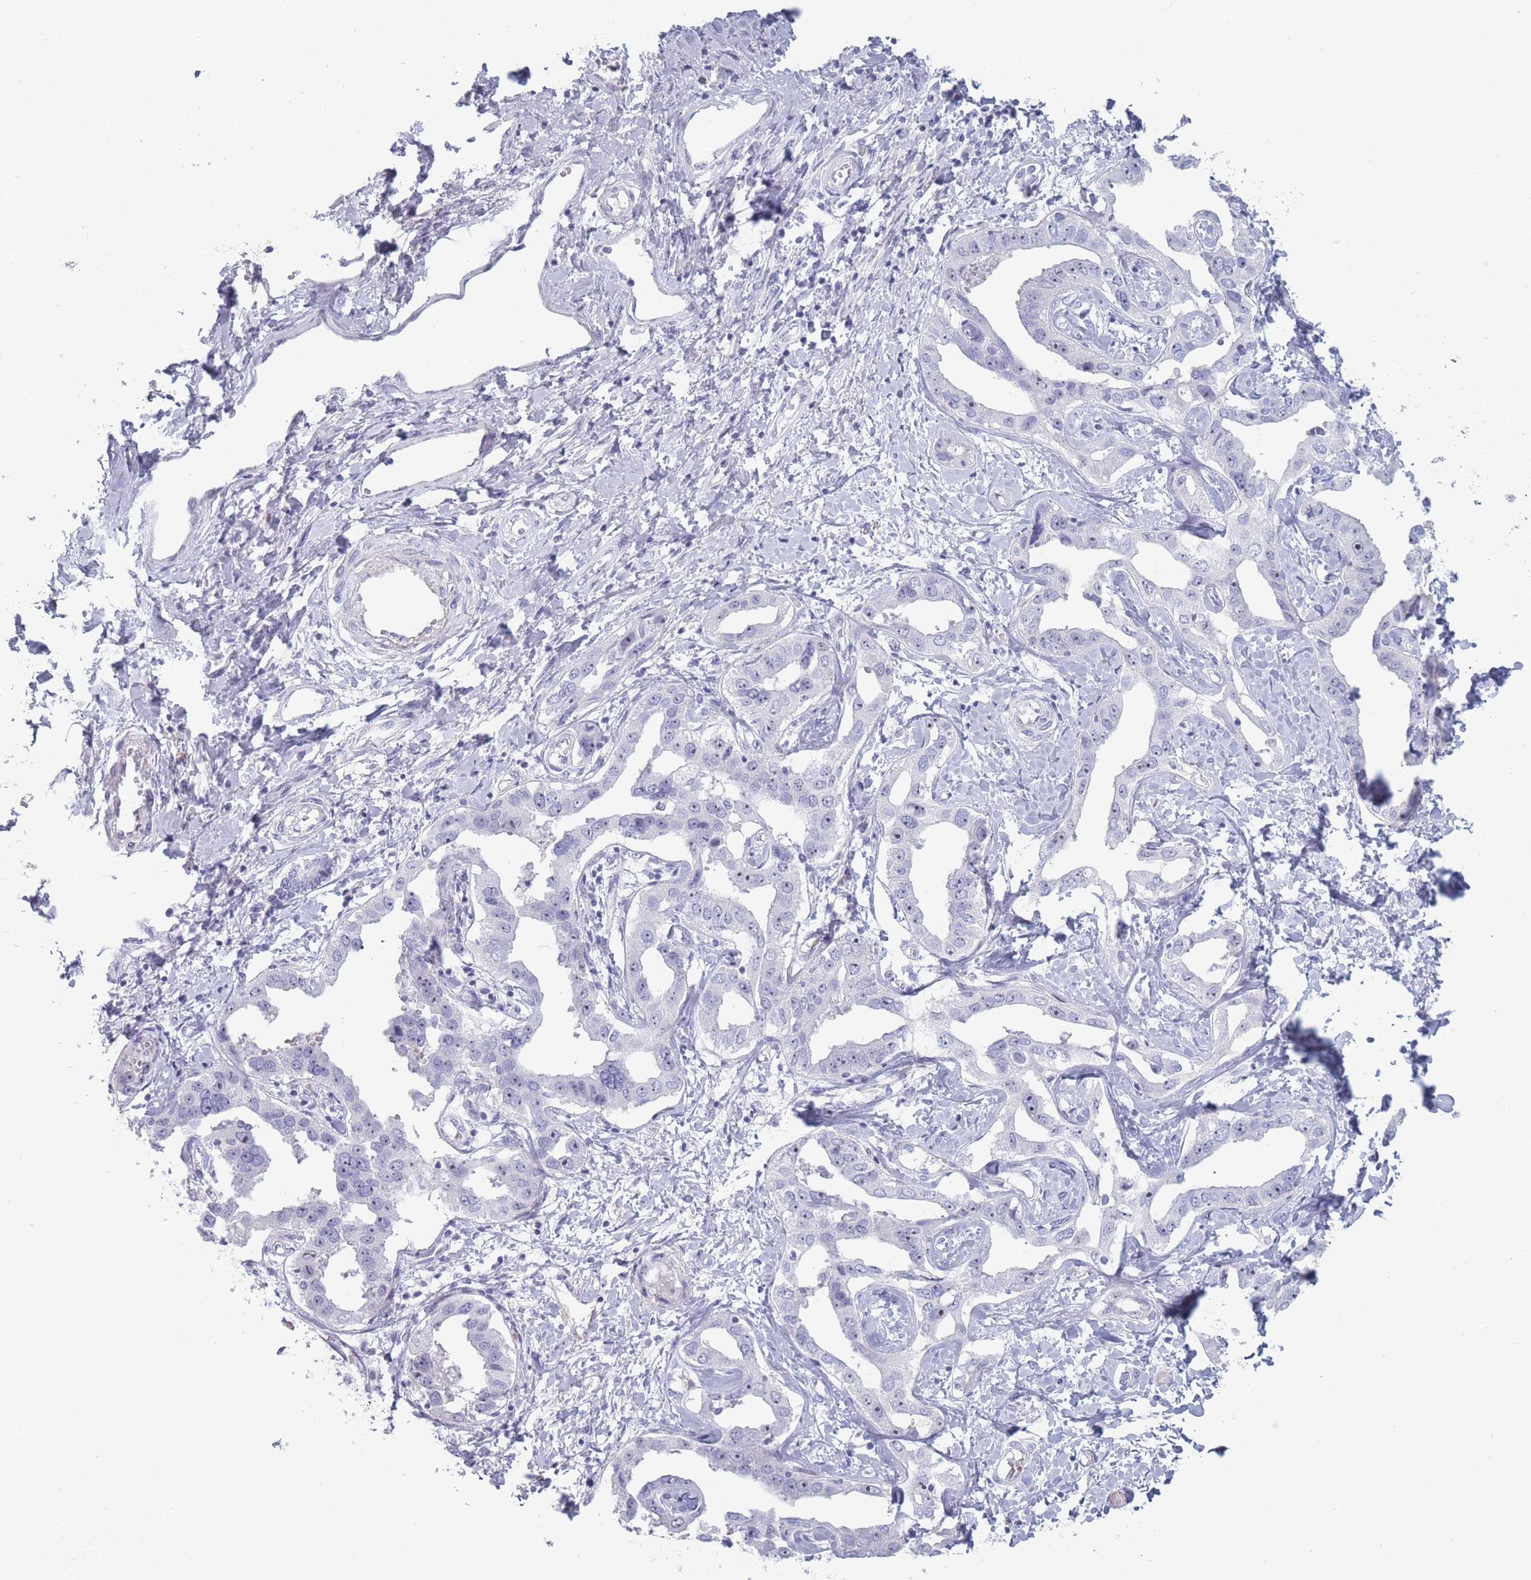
{"staining": {"intensity": "negative", "quantity": "none", "location": "none"}, "tissue": "liver cancer", "cell_type": "Tumor cells", "image_type": "cancer", "snomed": [{"axis": "morphology", "description": "Cholangiocarcinoma"}, {"axis": "topography", "description": "Liver"}], "caption": "Tumor cells show no significant staining in liver cancer.", "gene": "ROS1", "patient": {"sex": "male", "age": 59}}